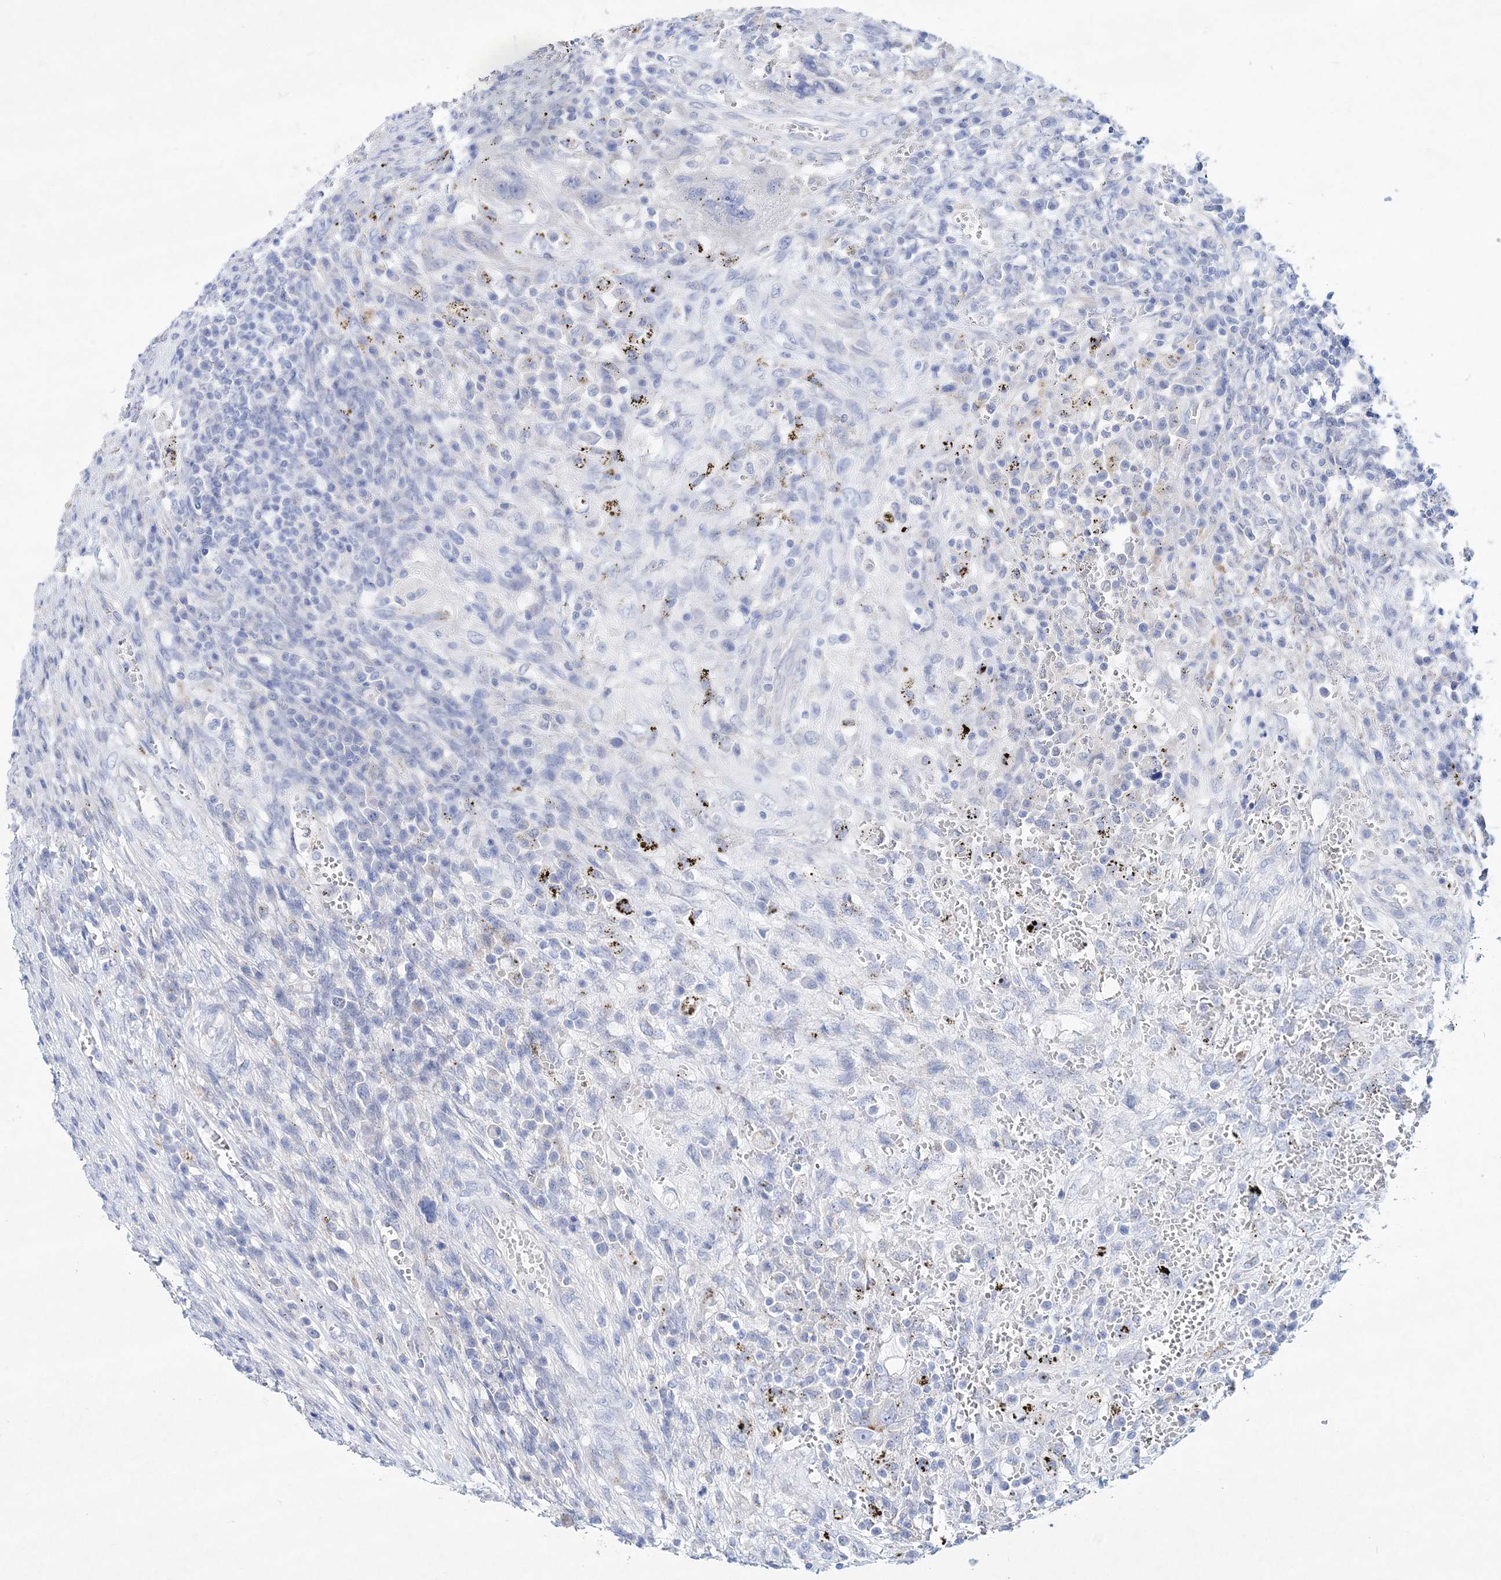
{"staining": {"intensity": "negative", "quantity": "none", "location": "none"}, "tissue": "testis cancer", "cell_type": "Tumor cells", "image_type": "cancer", "snomed": [{"axis": "morphology", "description": "Carcinoma, Embryonal, NOS"}, {"axis": "topography", "description": "Testis"}], "caption": "This is a photomicrograph of IHC staining of embryonal carcinoma (testis), which shows no positivity in tumor cells.", "gene": "SPINK7", "patient": {"sex": "male", "age": 26}}